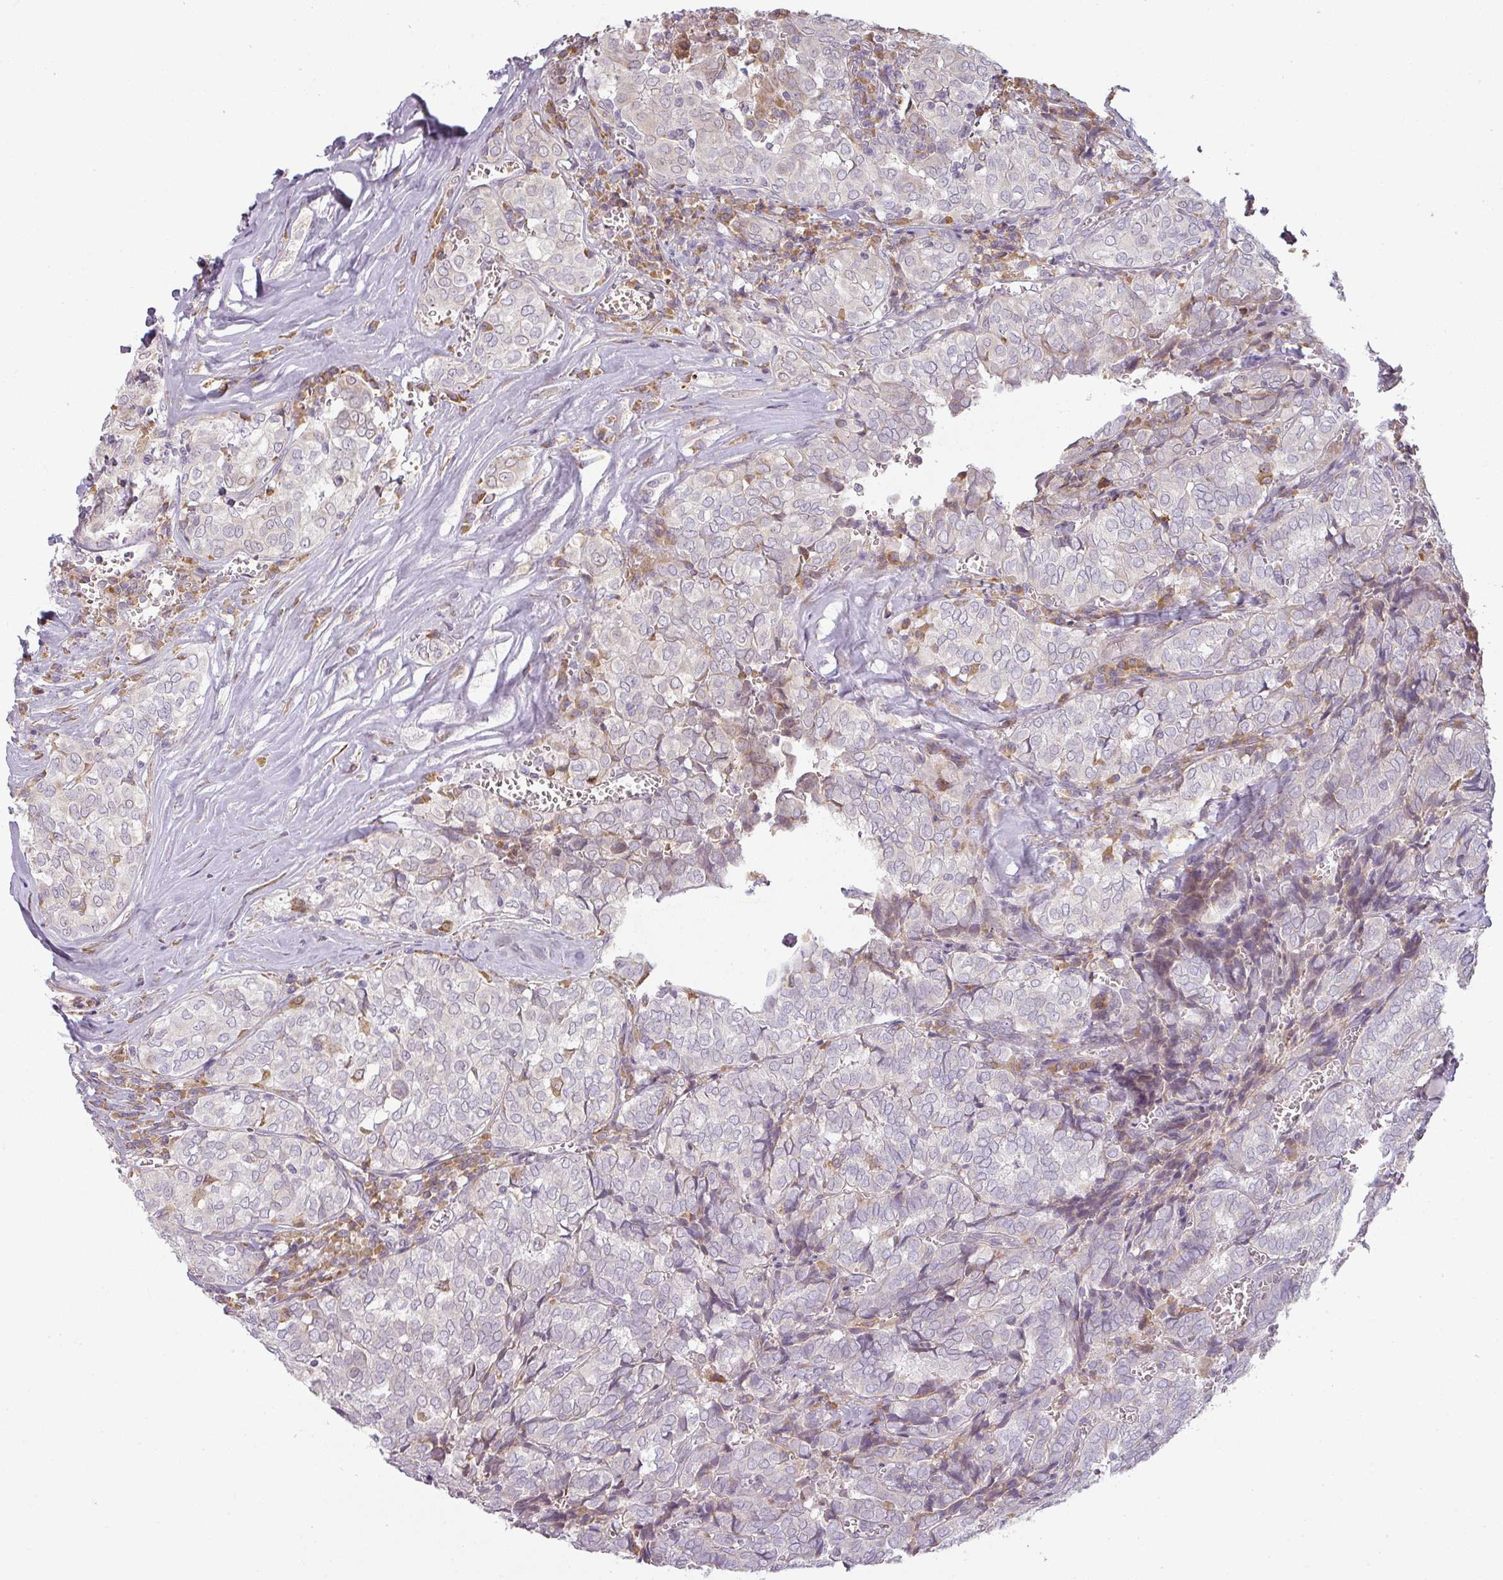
{"staining": {"intensity": "negative", "quantity": "none", "location": "none"}, "tissue": "thyroid cancer", "cell_type": "Tumor cells", "image_type": "cancer", "snomed": [{"axis": "morphology", "description": "Papillary adenocarcinoma, NOS"}, {"axis": "topography", "description": "Thyroid gland"}], "caption": "IHC micrograph of human thyroid cancer (papillary adenocarcinoma) stained for a protein (brown), which displays no positivity in tumor cells.", "gene": "CCDC144A", "patient": {"sex": "female", "age": 30}}